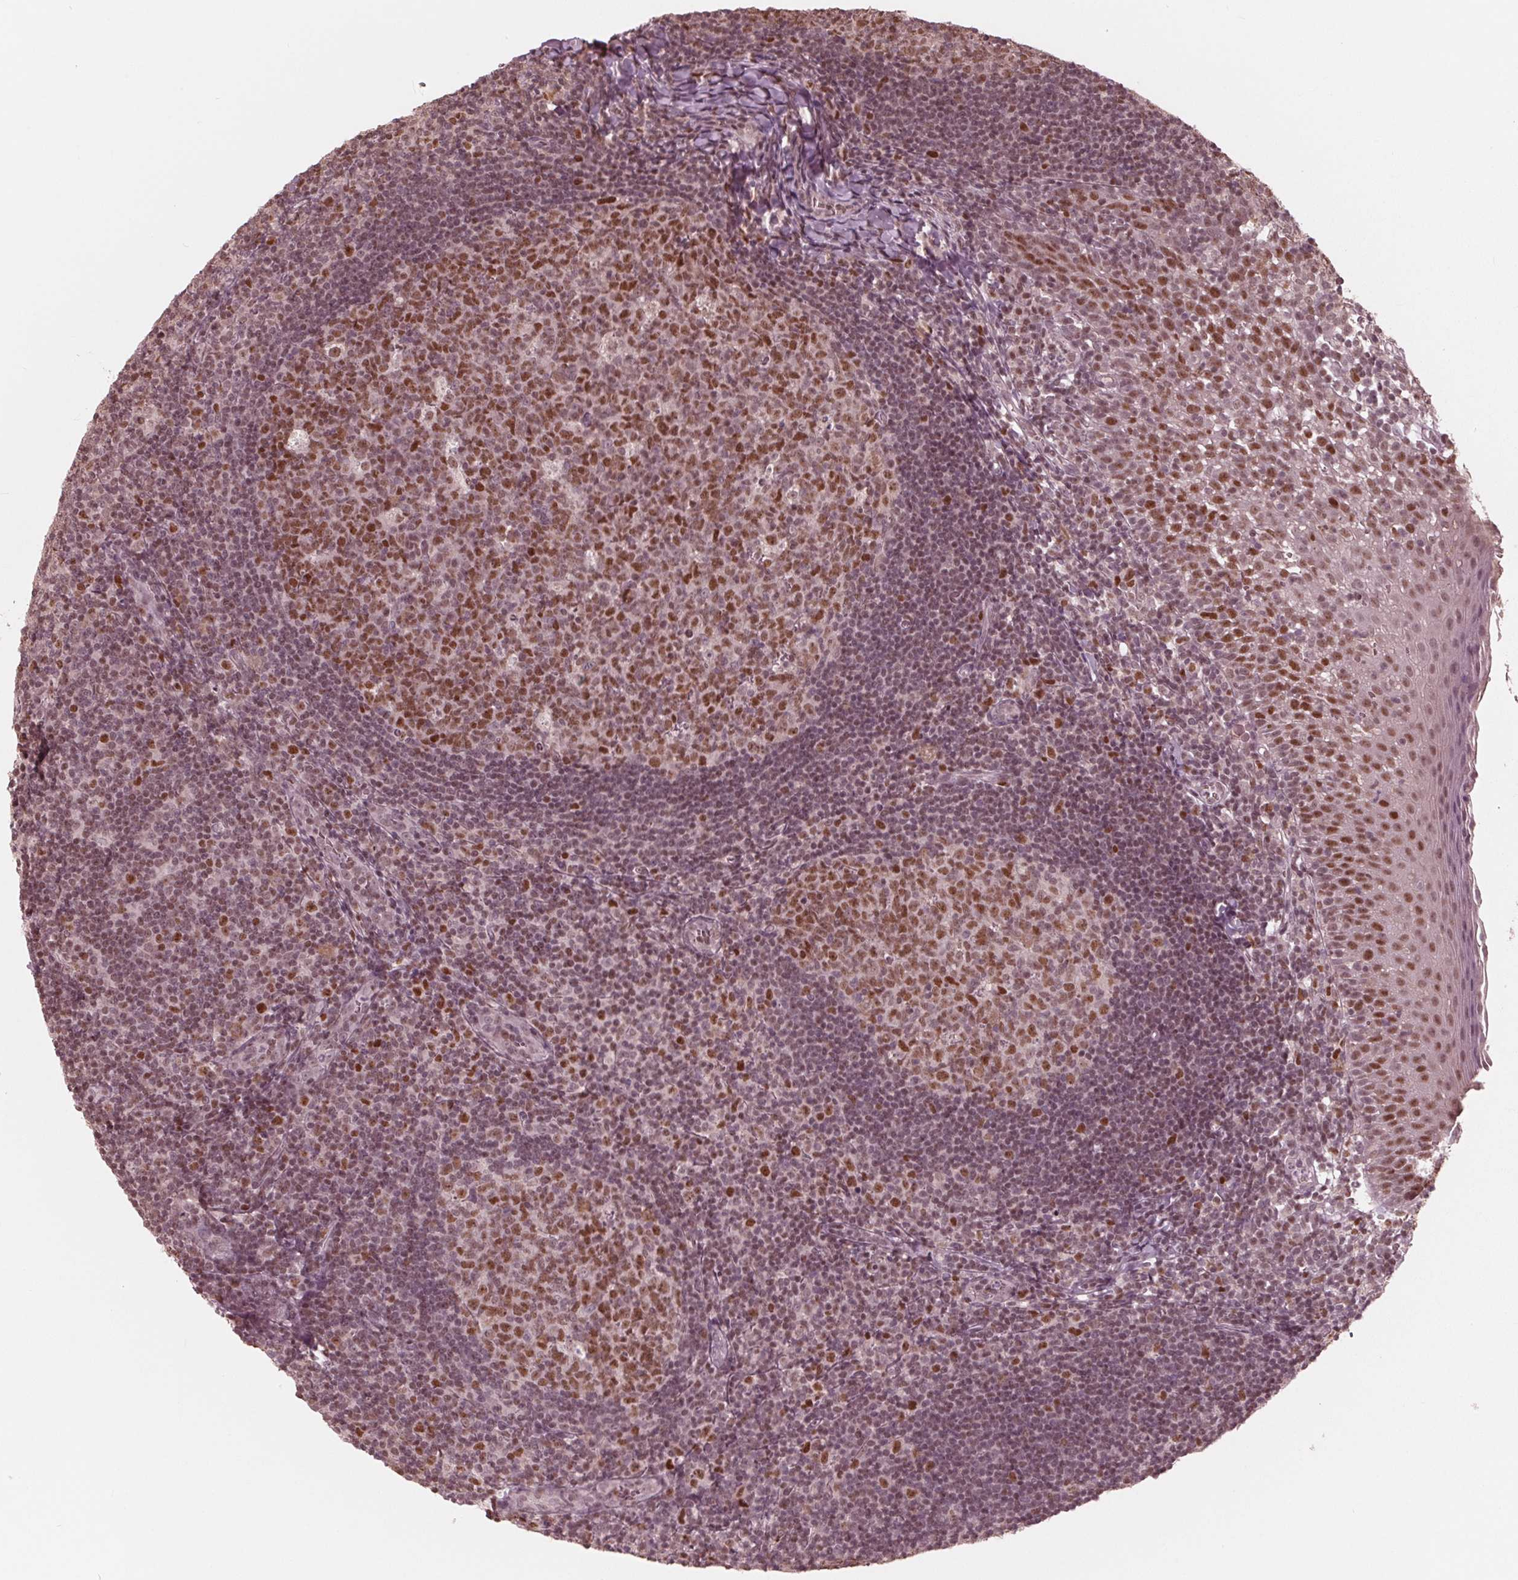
{"staining": {"intensity": "moderate", "quantity": "25%-75%", "location": "nuclear"}, "tissue": "lymph node", "cell_type": "Germinal center cells", "image_type": "normal", "snomed": [{"axis": "morphology", "description": "Normal tissue, NOS"}, {"axis": "topography", "description": "Lymph node"}], "caption": "High-power microscopy captured an immunohistochemistry (IHC) micrograph of normal lymph node, revealing moderate nuclear staining in about 25%-75% of germinal center cells. (IHC, brightfield microscopy, high magnification).", "gene": "HIRIP3", "patient": {"sex": "female", "age": 21}}